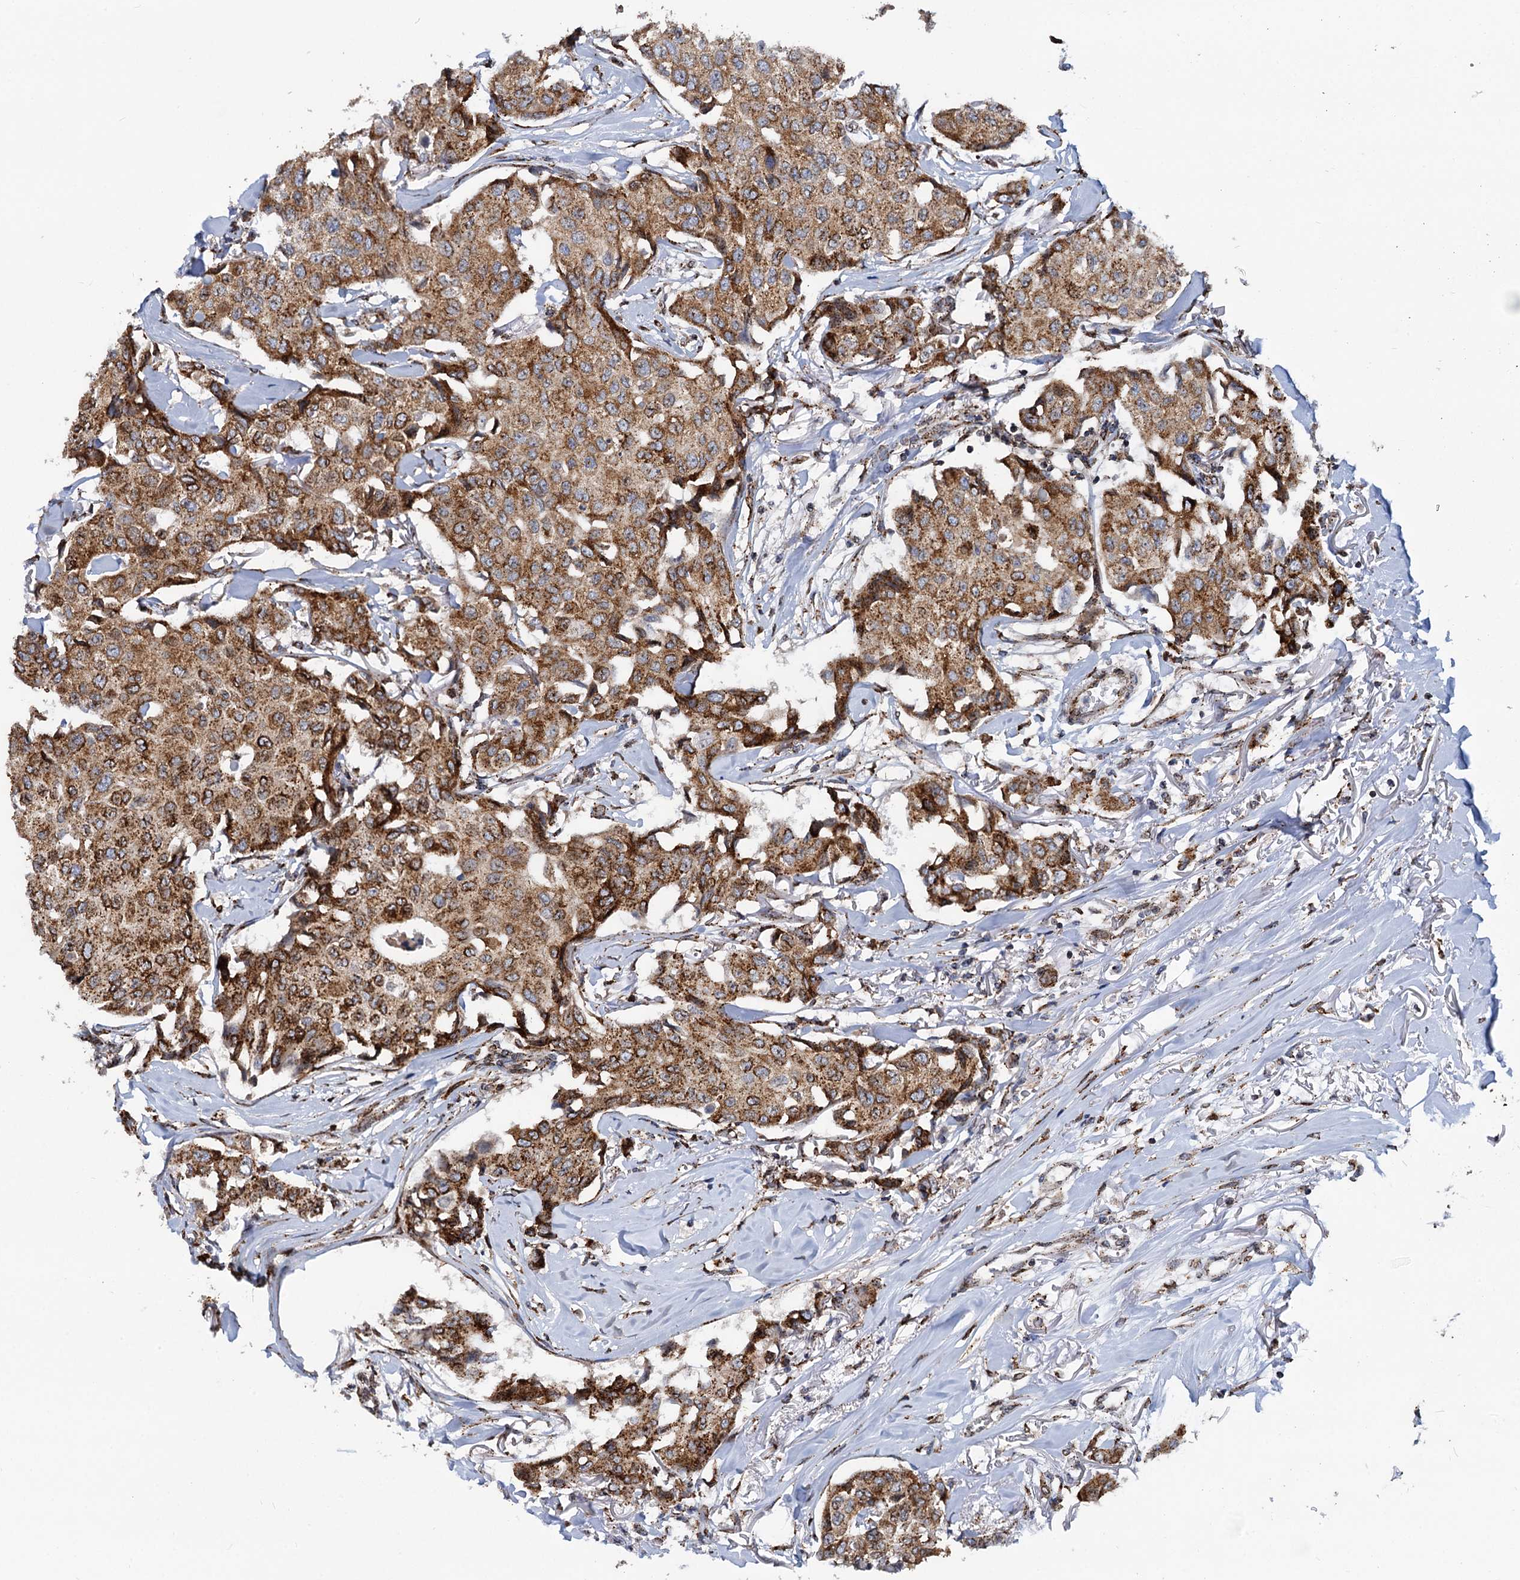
{"staining": {"intensity": "strong", "quantity": ">75%", "location": "cytoplasmic/membranous"}, "tissue": "breast cancer", "cell_type": "Tumor cells", "image_type": "cancer", "snomed": [{"axis": "morphology", "description": "Duct carcinoma"}, {"axis": "topography", "description": "Breast"}], "caption": "High-power microscopy captured an immunohistochemistry (IHC) image of breast cancer, revealing strong cytoplasmic/membranous staining in approximately >75% of tumor cells. The staining was performed using DAB (3,3'-diaminobenzidine), with brown indicating positive protein expression. Nuclei are stained blue with hematoxylin.", "gene": "SUPT20H", "patient": {"sex": "female", "age": 80}}